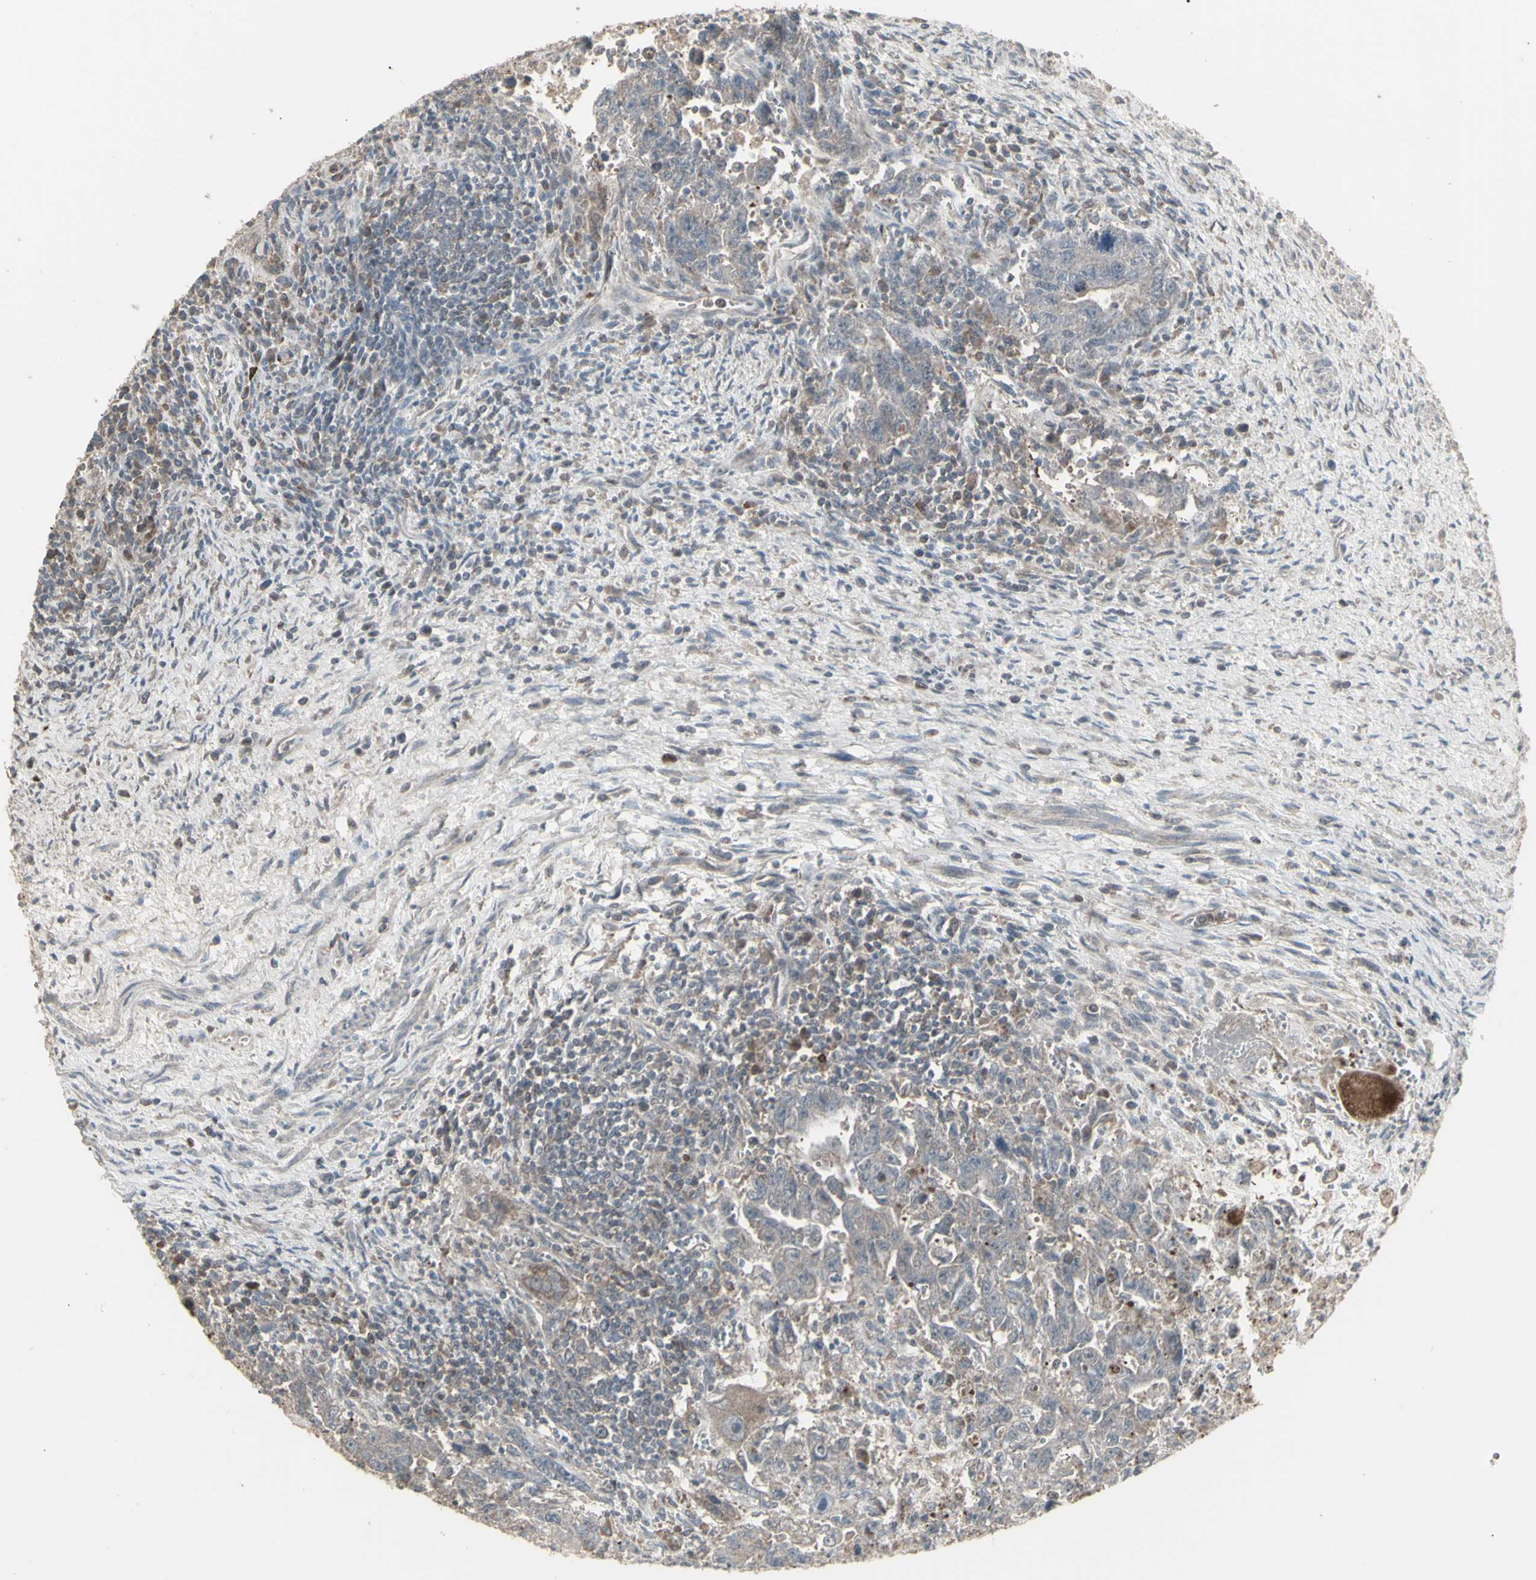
{"staining": {"intensity": "moderate", "quantity": ">75%", "location": "cytoplasmic/membranous"}, "tissue": "testis cancer", "cell_type": "Tumor cells", "image_type": "cancer", "snomed": [{"axis": "morphology", "description": "Carcinoma, Embryonal, NOS"}, {"axis": "topography", "description": "Testis"}], "caption": "This image exhibits IHC staining of human testis cancer, with medium moderate cytoplasmic/membranous staining in approximately >75% of tumor cells.", "gene": "RNASEL", "patient": {"sex": "male", "age": 28}}